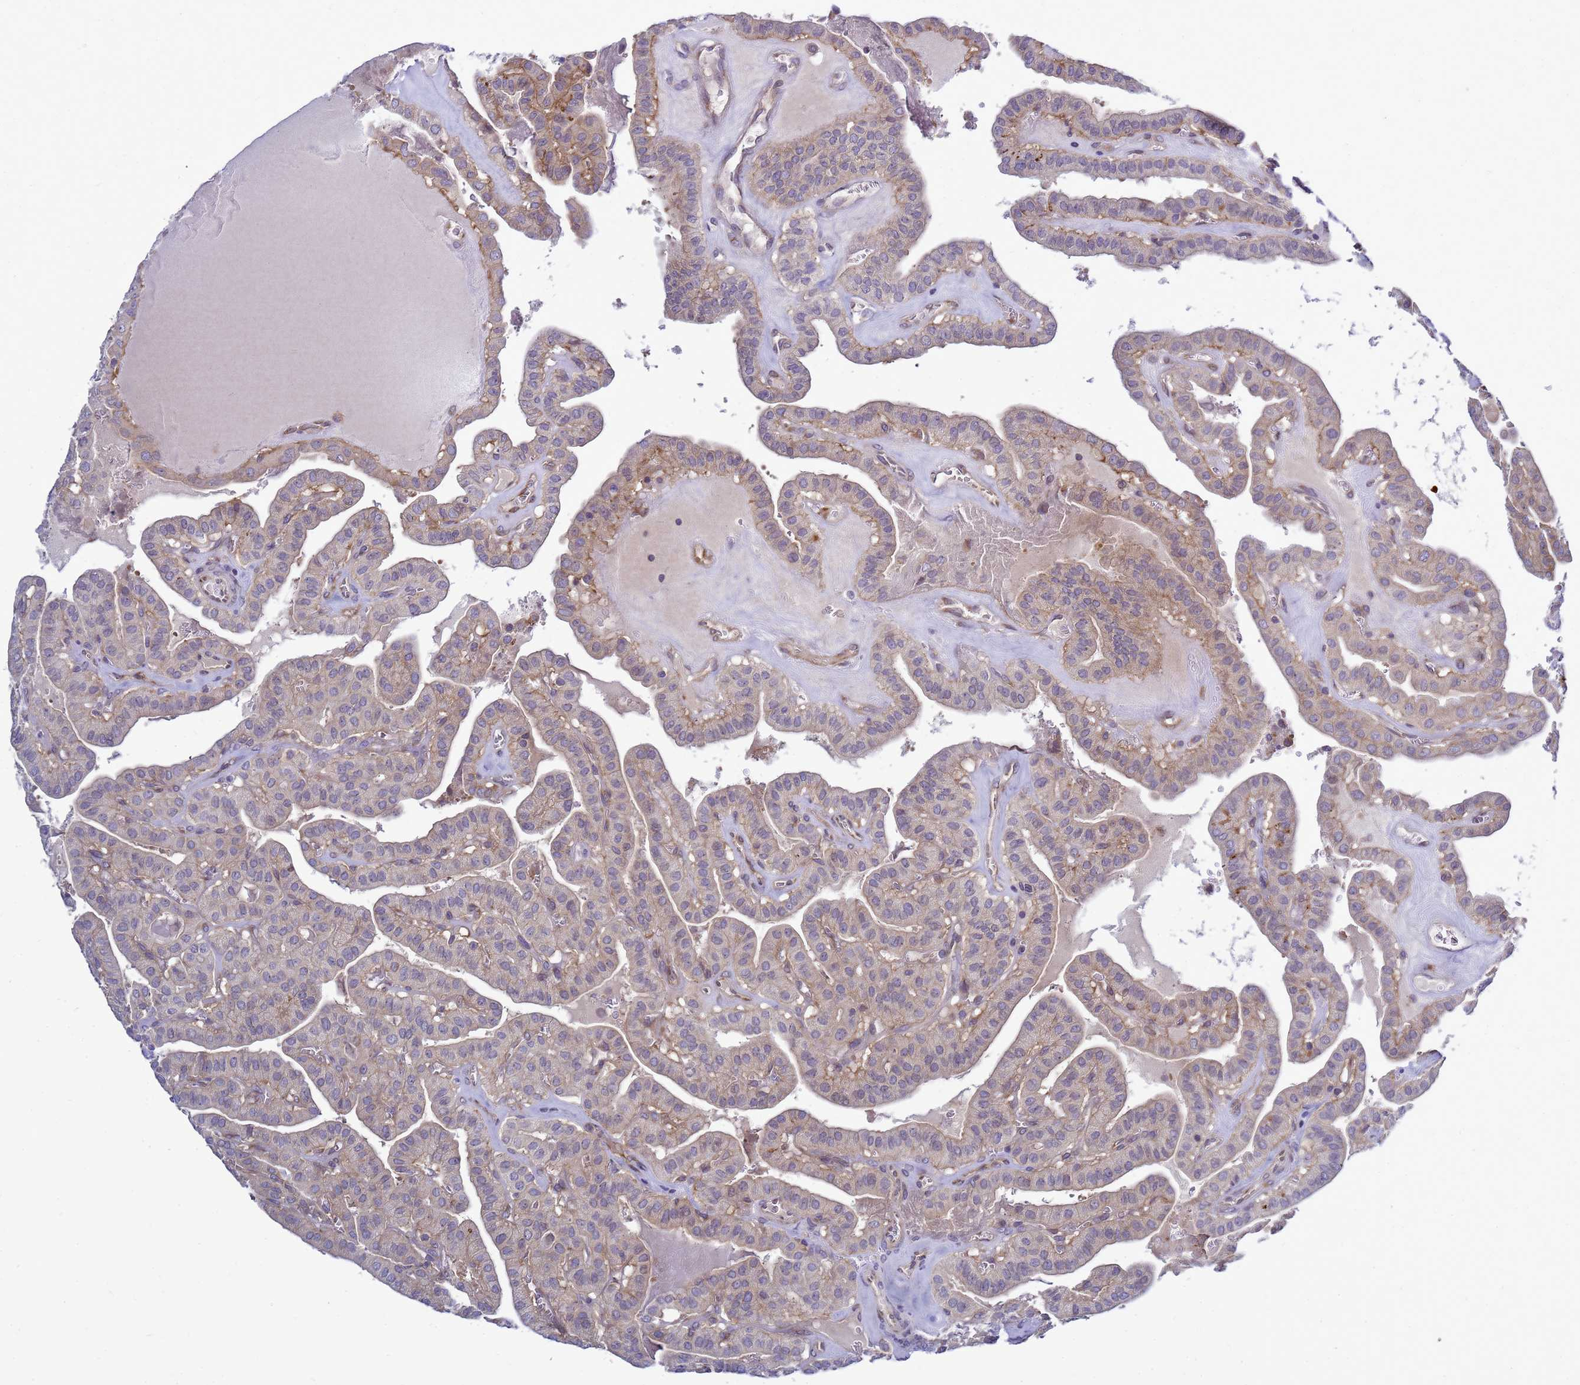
{"staining": {"intensity": "moderate", "quantity": "25%-75%", "location": "cytoplasmic/membranous"}, "tissue": "thyroid cancer", "cell_type": "Tumor cells", "image_type": "cancer", "snomed": [{"axis": "morphology", "description": "Papillary adenocarcinoma, NOS"}, {"axis": "topography", "description": "Thyroid gland"}], "caption": "Tumor cells display moderate cytoplasmic/membranous staining in approximately 25%-75% of cells in papillary adenocarcinoma (thyroid).", "gene": "MON1B", "patient": {"sex": "male", "age": 52}}